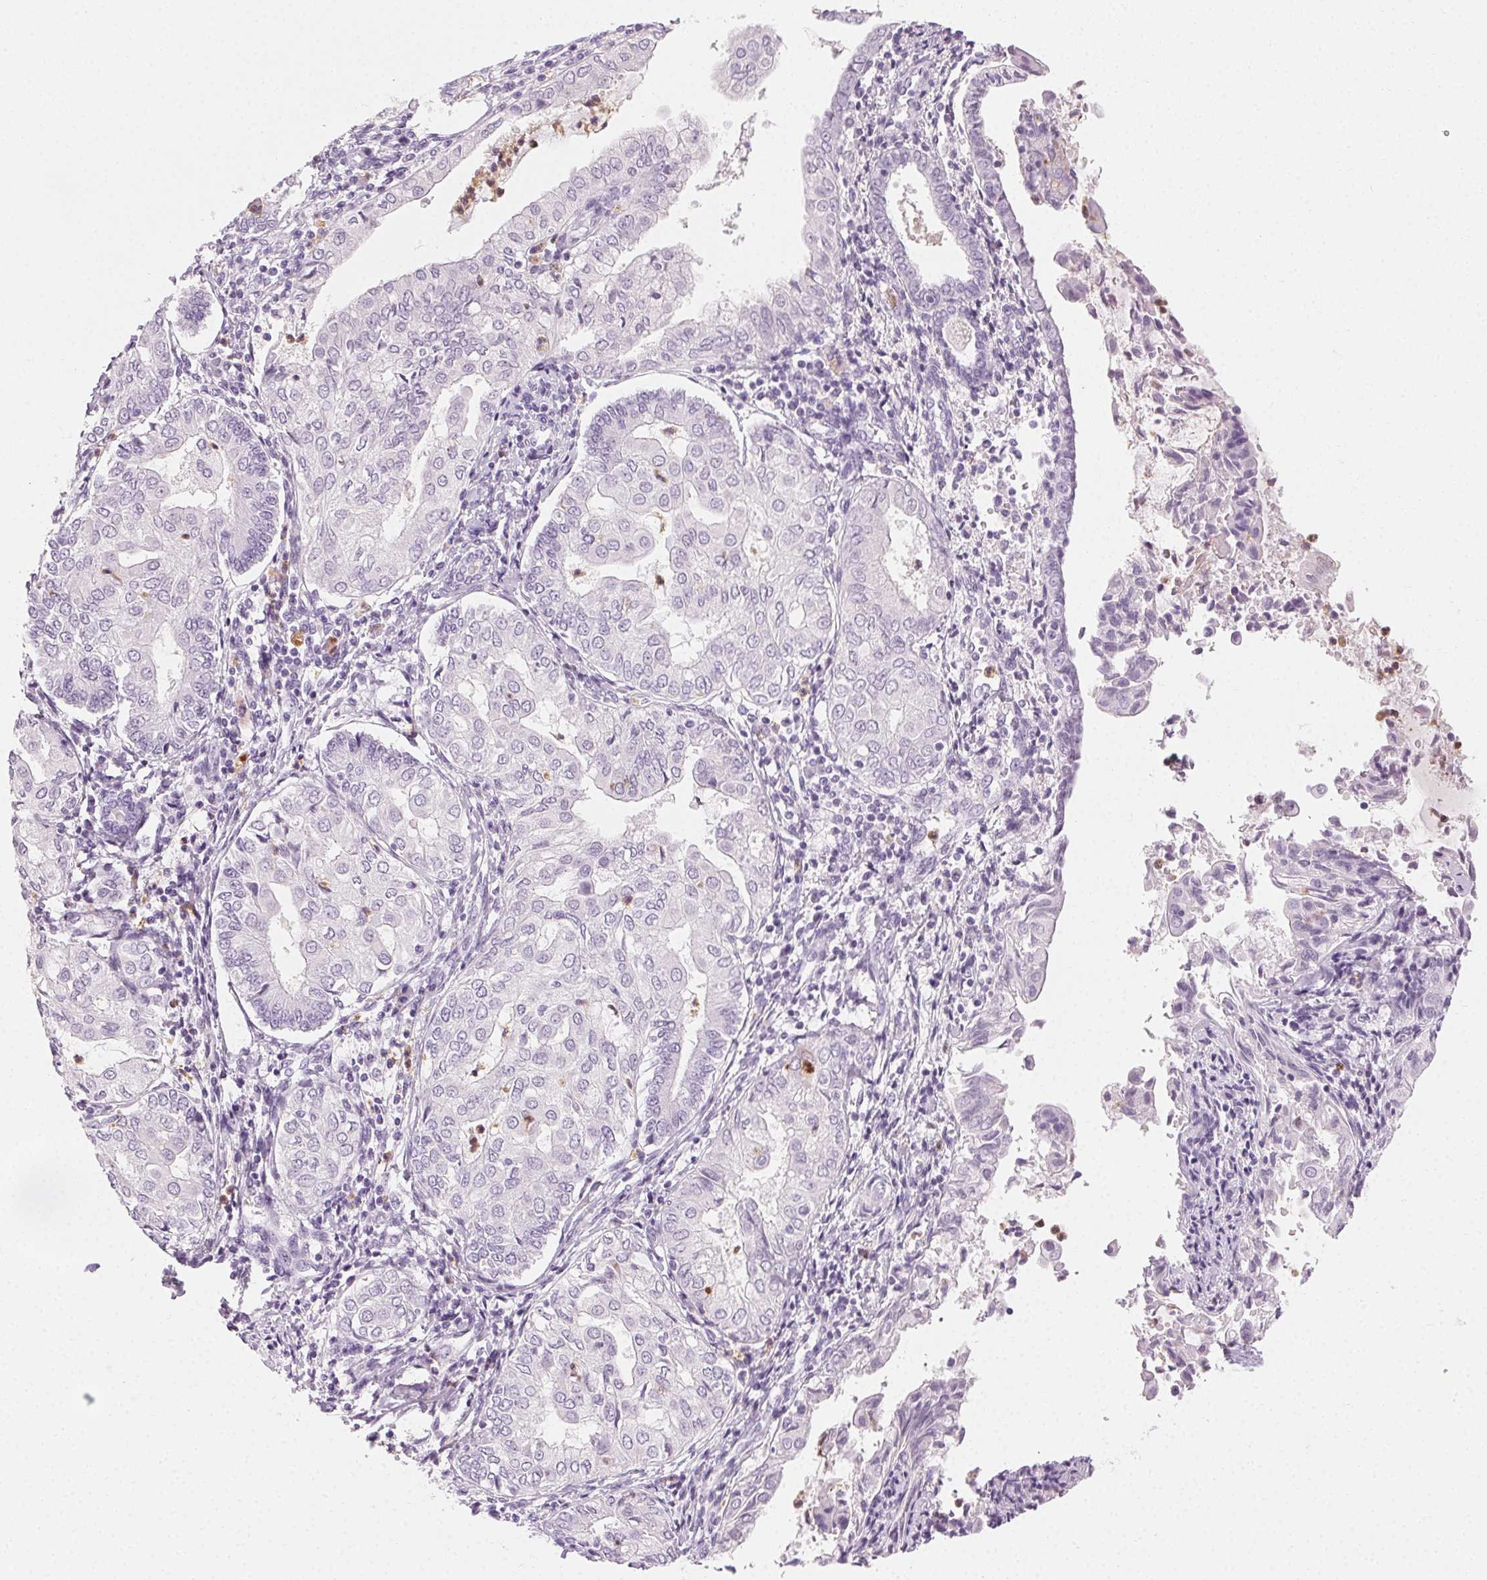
{"staining": {"intensity": "negative", "quantity": "none", "location": "none"}, "tissue": "endometrial cancer", "cell_type": "Tumor cells", "image_type": "cancer", "snomed": [{"axis": "morphology", "description": "Adenocarcinoma, NOS"}, {"axis": "topography", "description": "Endometrium"}], "caption": "This photomicrograph is of endometrial cancer stained with immunohistochemistry to label a protein in brown with the nuclei are counter-stained blue. There is no positivity in tumor cells.", "gene": "MPO", "patient": {"sex": "female", "age": 68}}